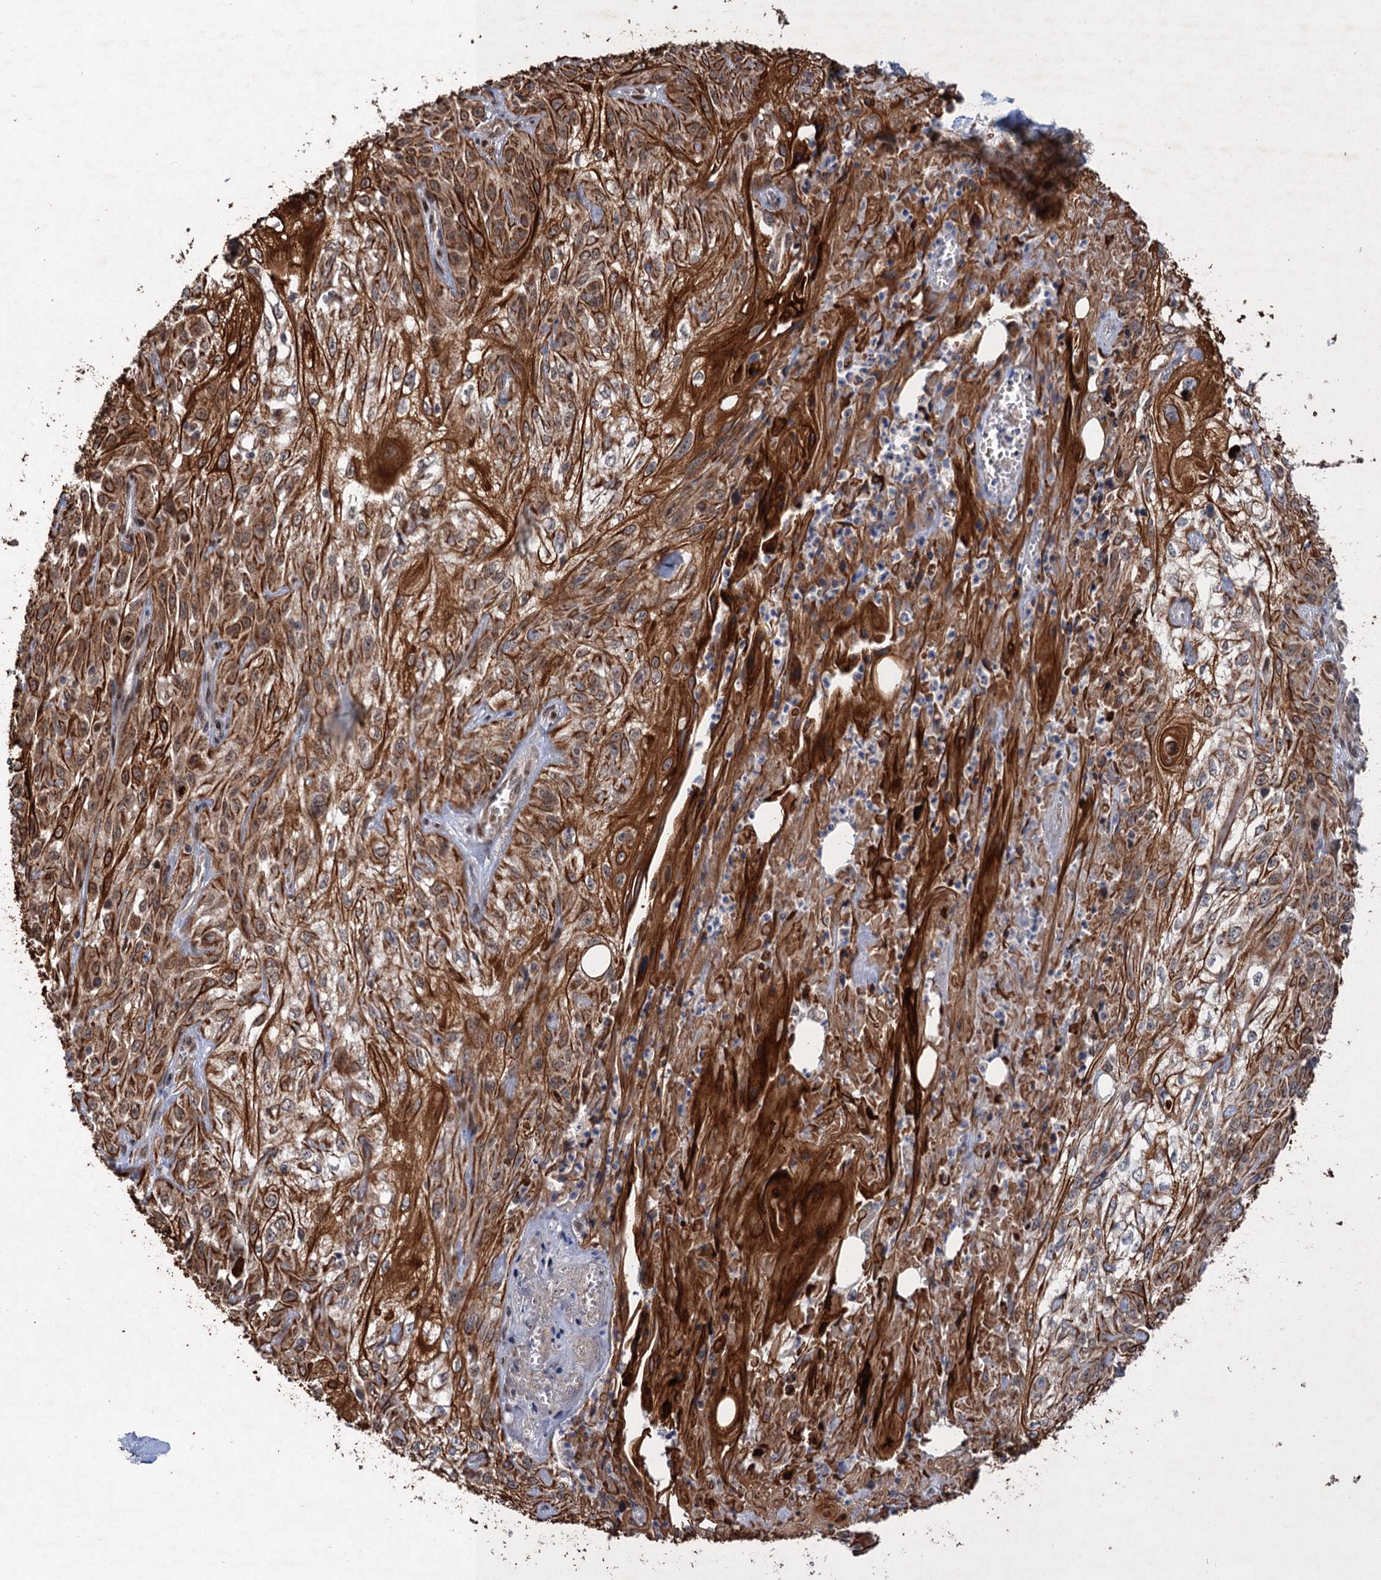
{"staining": {"intensity": "strong", "quantity": ">75%", "location": "cytoplasmic/membranous"}, "tissue": "skin cancer", "cell_type": "Tumor cells", "image_type": "cancer", "snomed": [{"axis": "morphology", "description": "Squamous cell carcinoma, NOS"}, {"axis": "morphology", "description": "Squamous cell carcinoma, metastatic, NOS"}, {"axis": "topography", "description": "Skin"}, {"axis": "topography", "description": "Lymph node"}], "caption": "There is high levels of strong cytoplasmic/membranous staining in tumor cells of skin squamous cell carcinoma, as demonstrated by immunohistochemical staining (brown color).", "gene": "TTC31", "patient": {"sex": "male", "age": 75}}